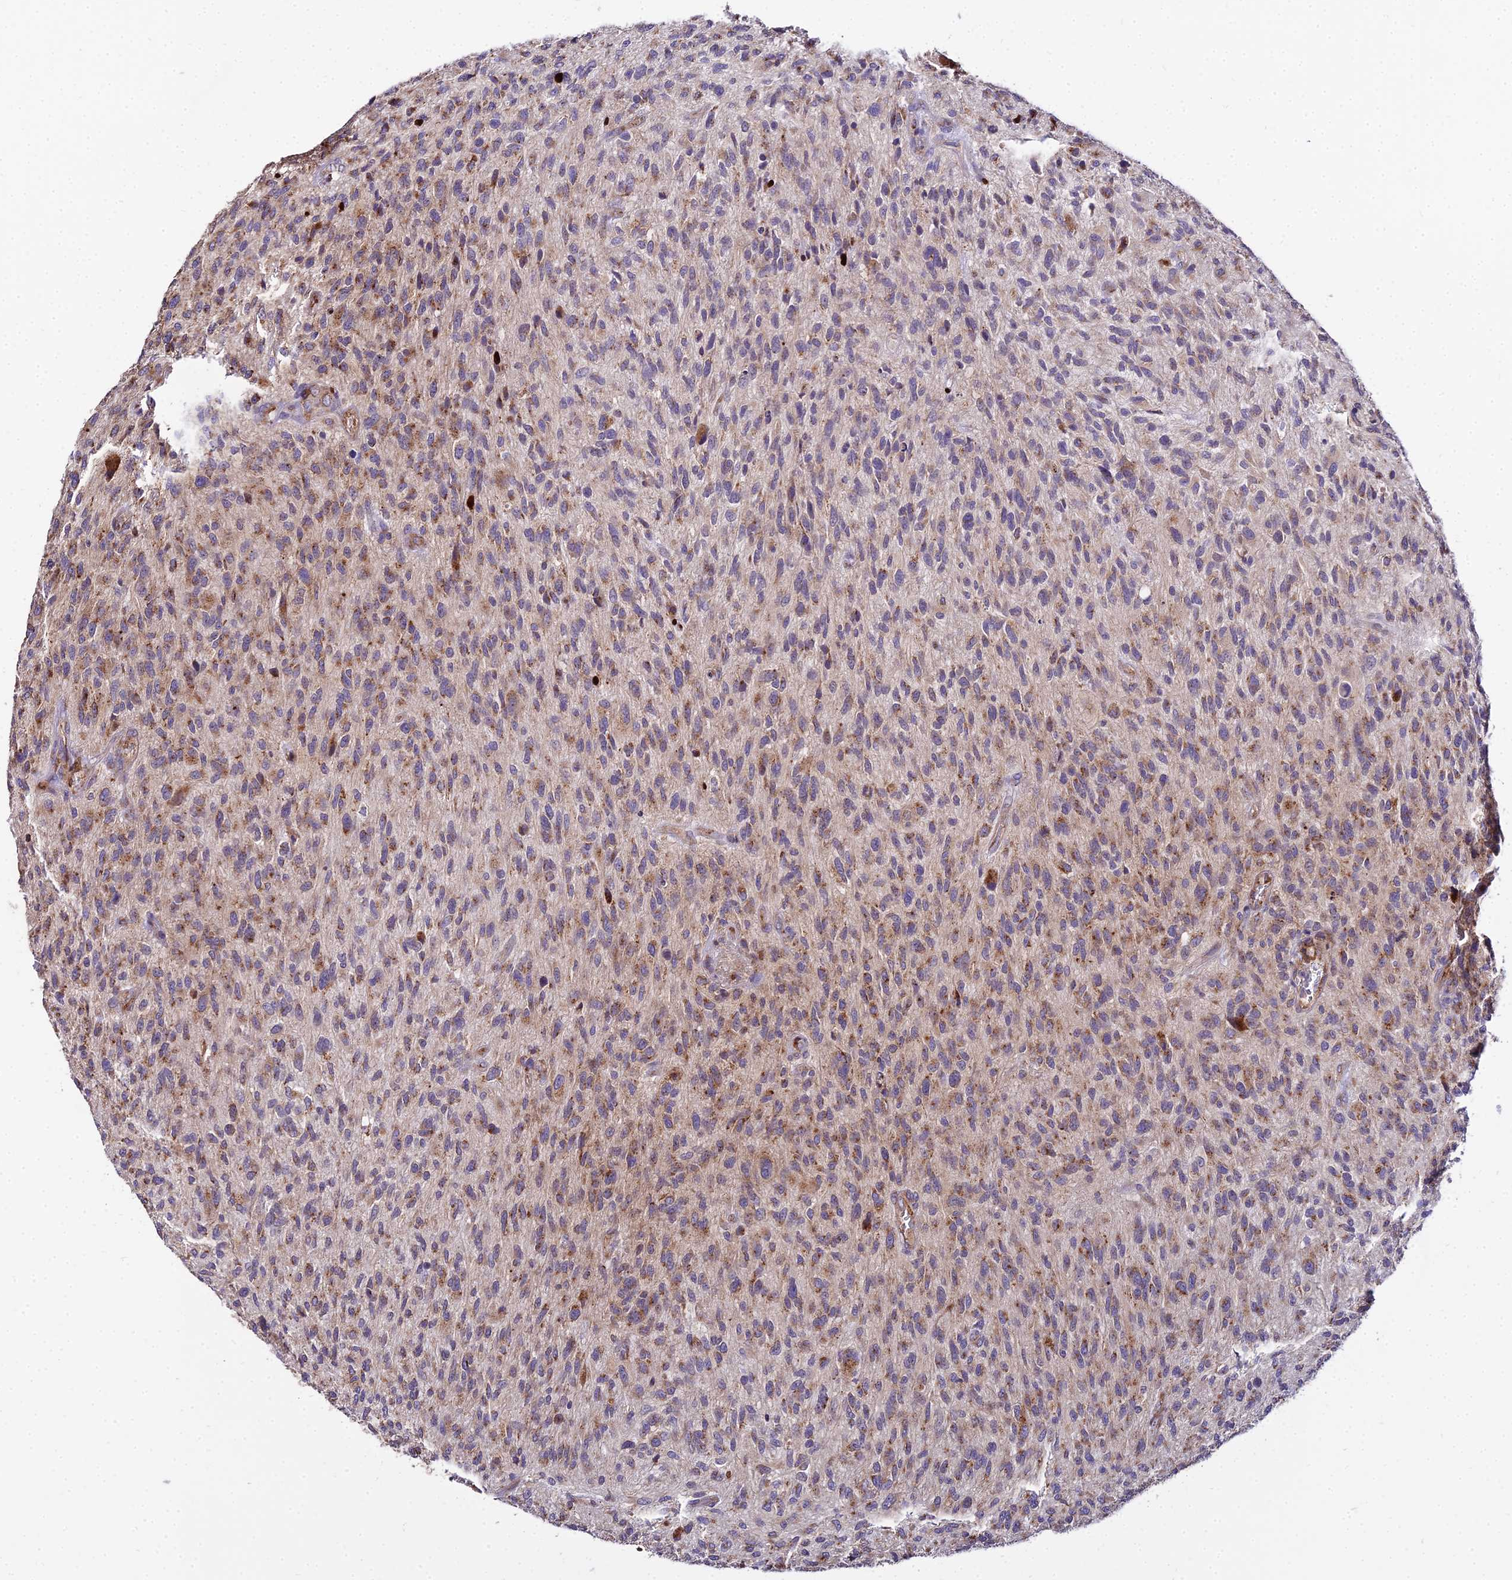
{"staining": {"intensity": "moderate", "quantity": "25%-75%", "location": "cytoplasmic/membranous"}, "tissue": "glioma", "cell_type": "Tumor cells", "image_type": "cancer", "snomed": [{"axis": "morphology", "description": "Glioma, malignant, High grade"}, {"axis": "topography", "description": "Brain"}], "caption": "DAB immunohistochemical staining of glioma exhibits moderate cytoplasmic/membranous protein expression in approximately 25%-75% of tumor cells. Immunohistochemistry stains the protein in brown and the nuclei are stained blue.", "gene": "PEX19", "patient": {"sex": "male", "age": 47}}